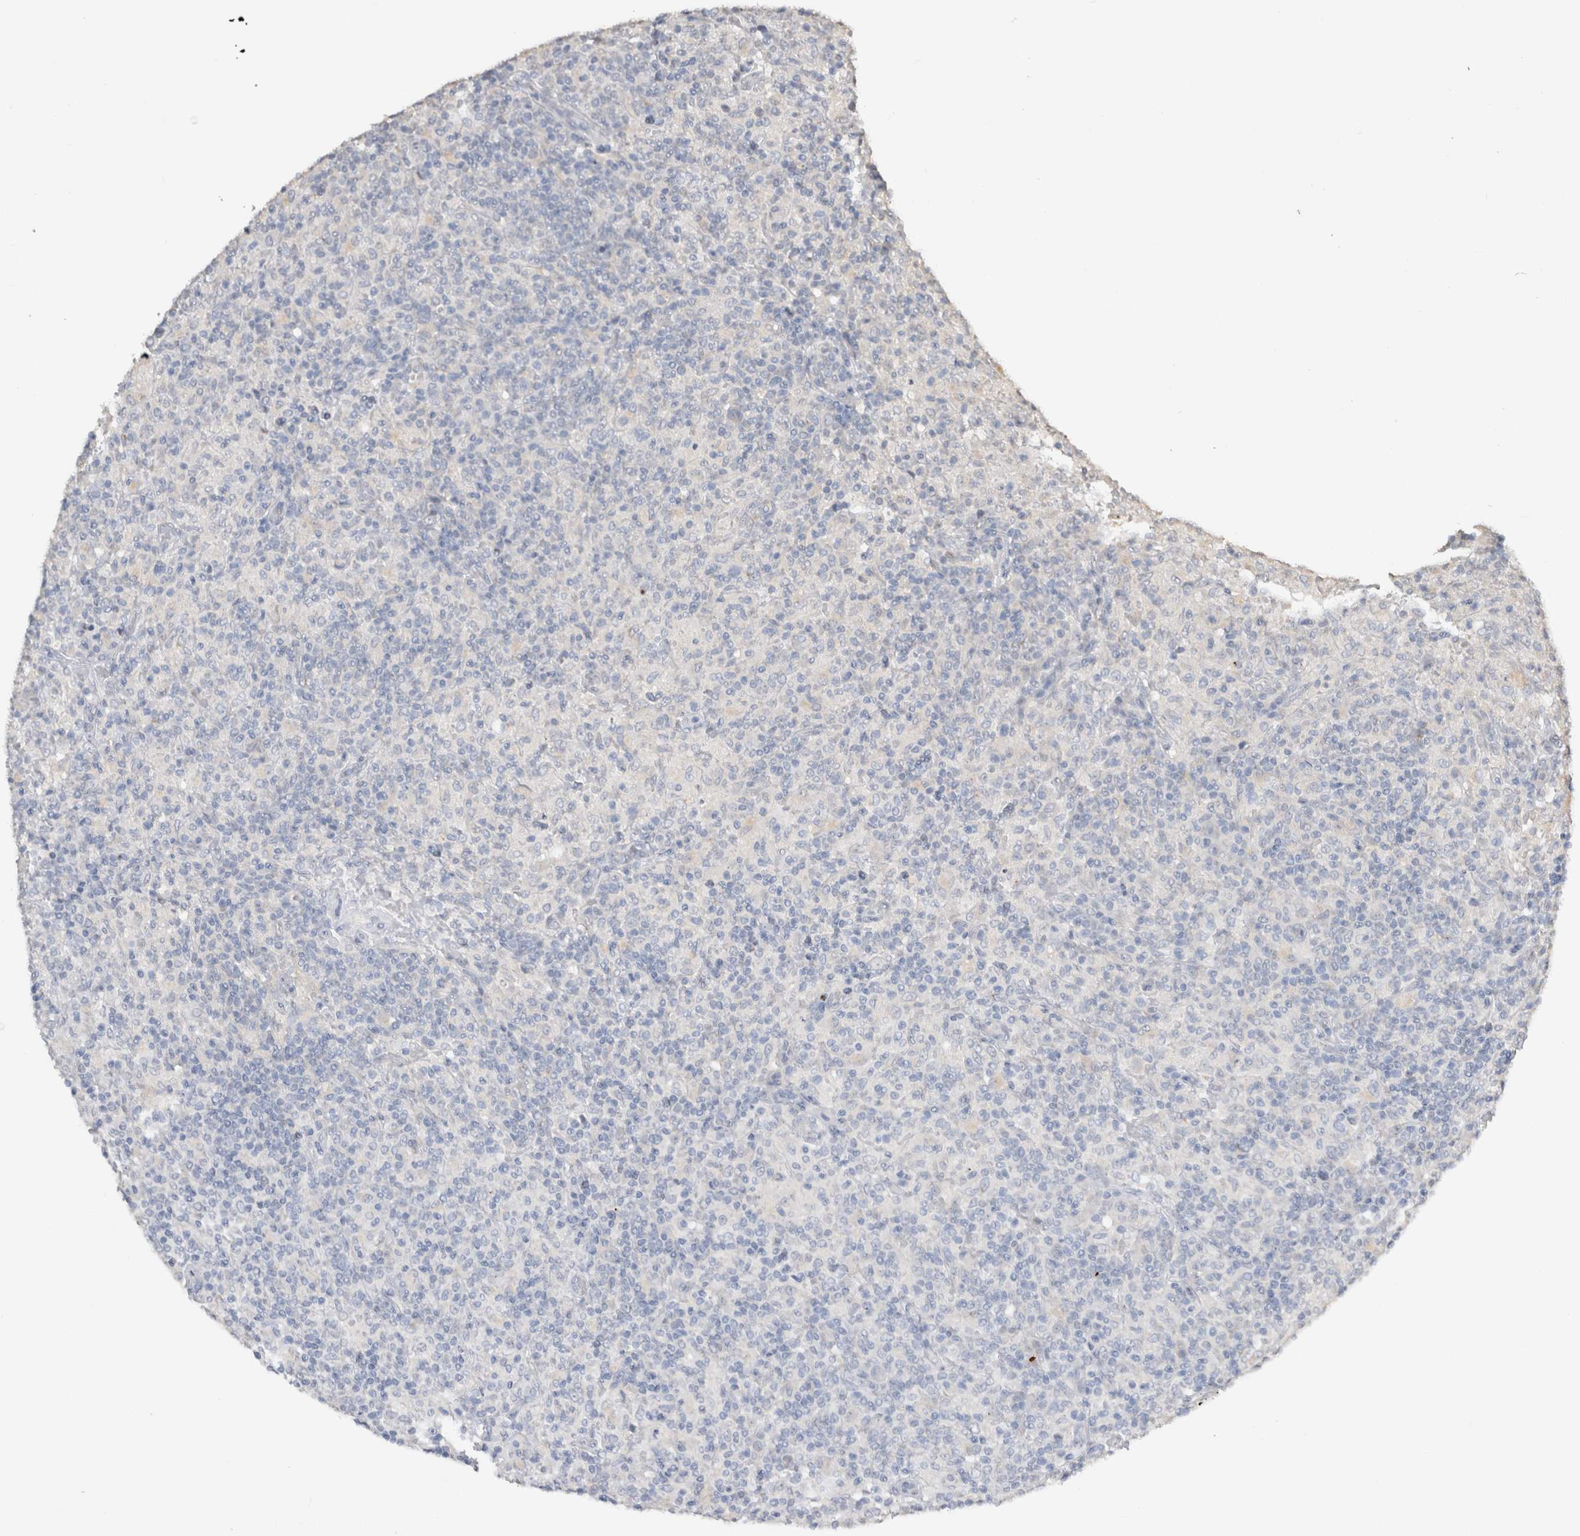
{"staining": {"intensity": "negative", "quantity": "none", "location": "none"}, "tissue": "lymphoma", "cell_type": "Tumor cells", "image_type": "cancer", "snomed": [{"axis": "morphology", "description": "Hodgkin's disease, NOS"}, {"axis": "topography", "description": "Lymph node"}], "caption": "The immunohistochemistry photomicrograph has no significant positivity in tumor cells of Hodgkin's disease tissue.", "gene": "NAALADL2", "patient": {"sex": "male", "age": 70}}